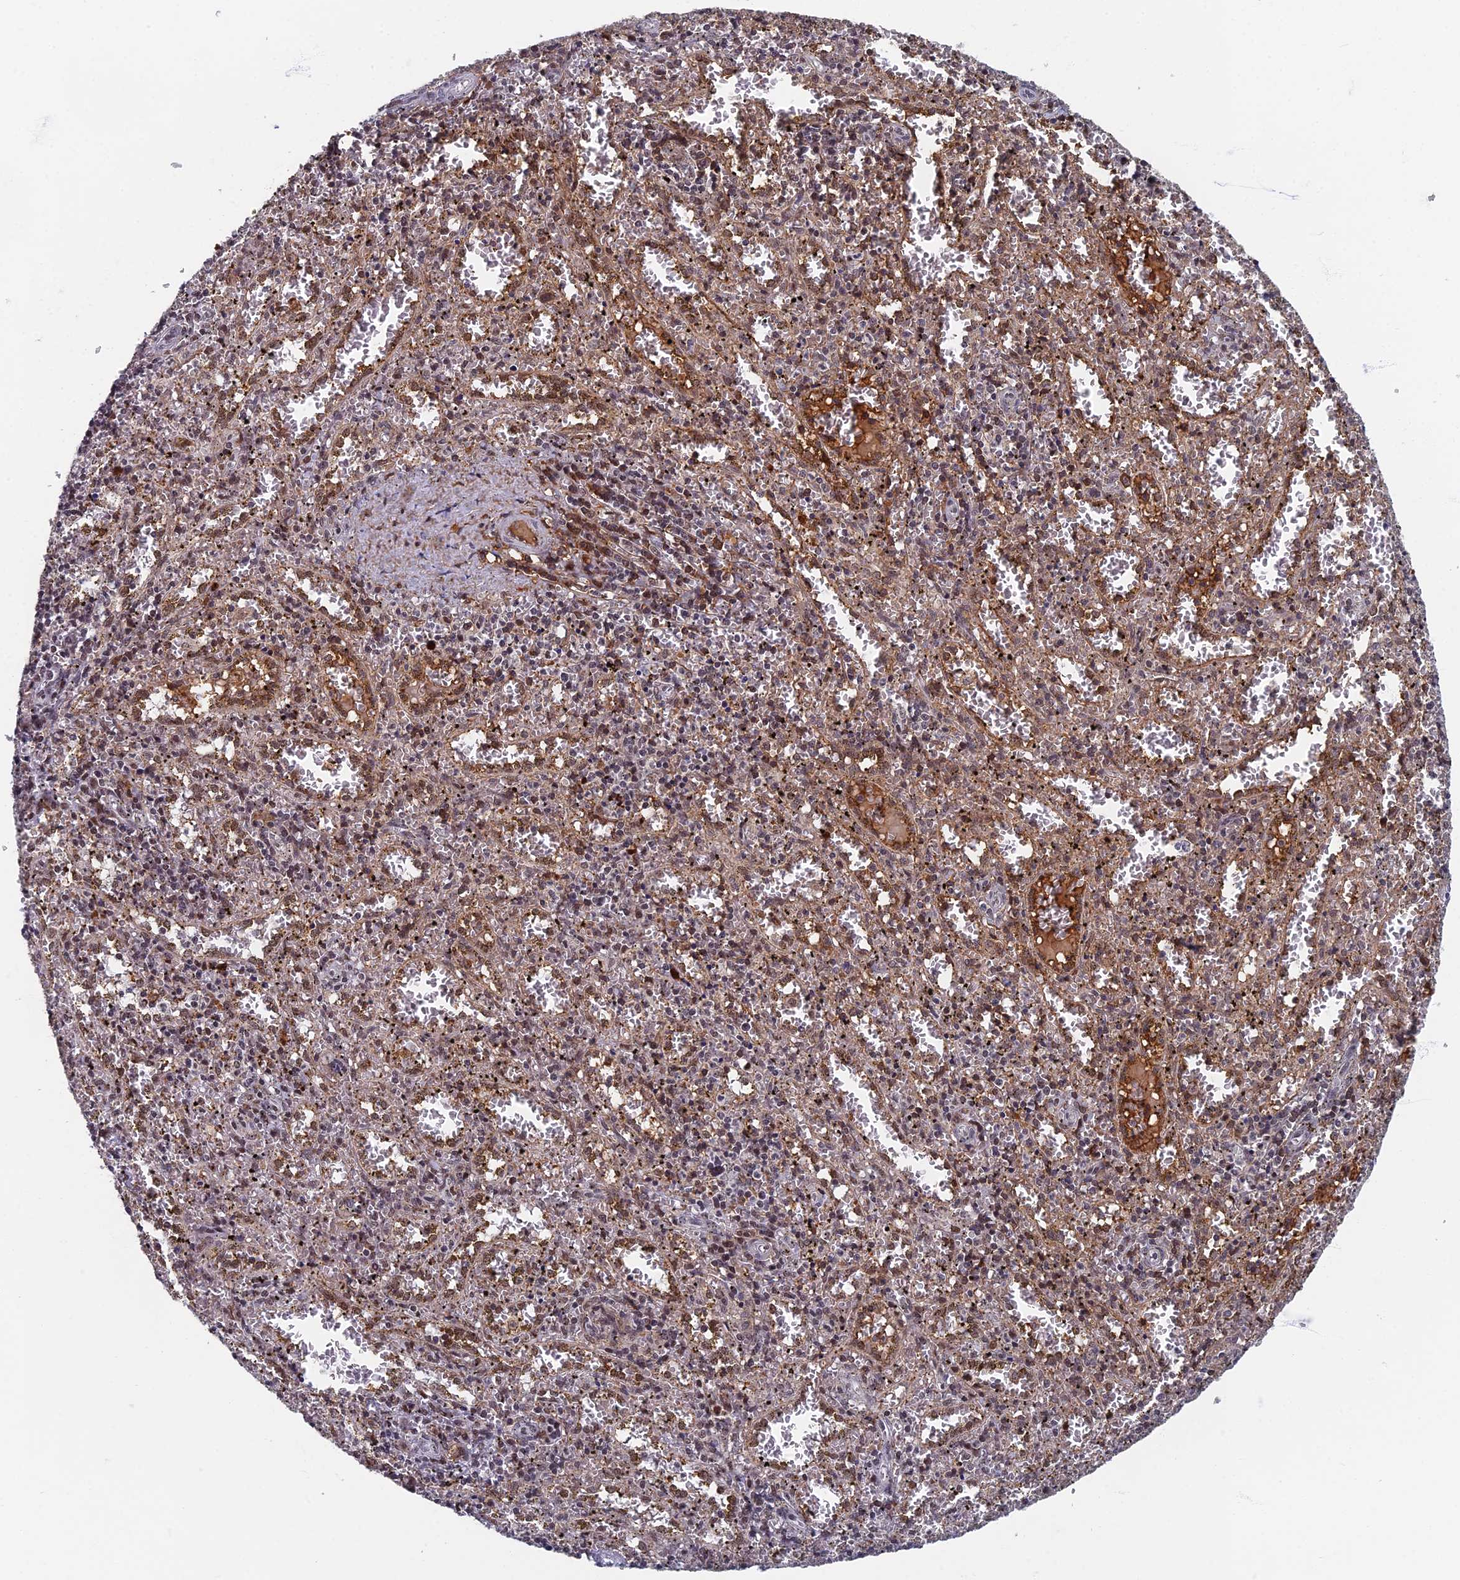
{"staining": {"intensity": "weak", "quantity": "25%-75%", "location": "nuclear"}, "tissue": "spleen", "cell_type": "Cells in red pulp", "image_type": "normal", "snomed": [{"axis": "morphology", "description": "Normal tissue, NOS"}, {"axis": "topography", "description": "Spleen"}], "caption": "Cells in red pulp show weak nuclear staining in approximately 25%-75% of cells in normal spleen. The protein is stained brown, and the nuclei are stained in blue (DAB IHC with brightfield microscopy, high magnification).", "gene": "TAF13", "patient": {"sex": "male", "age": 11}}